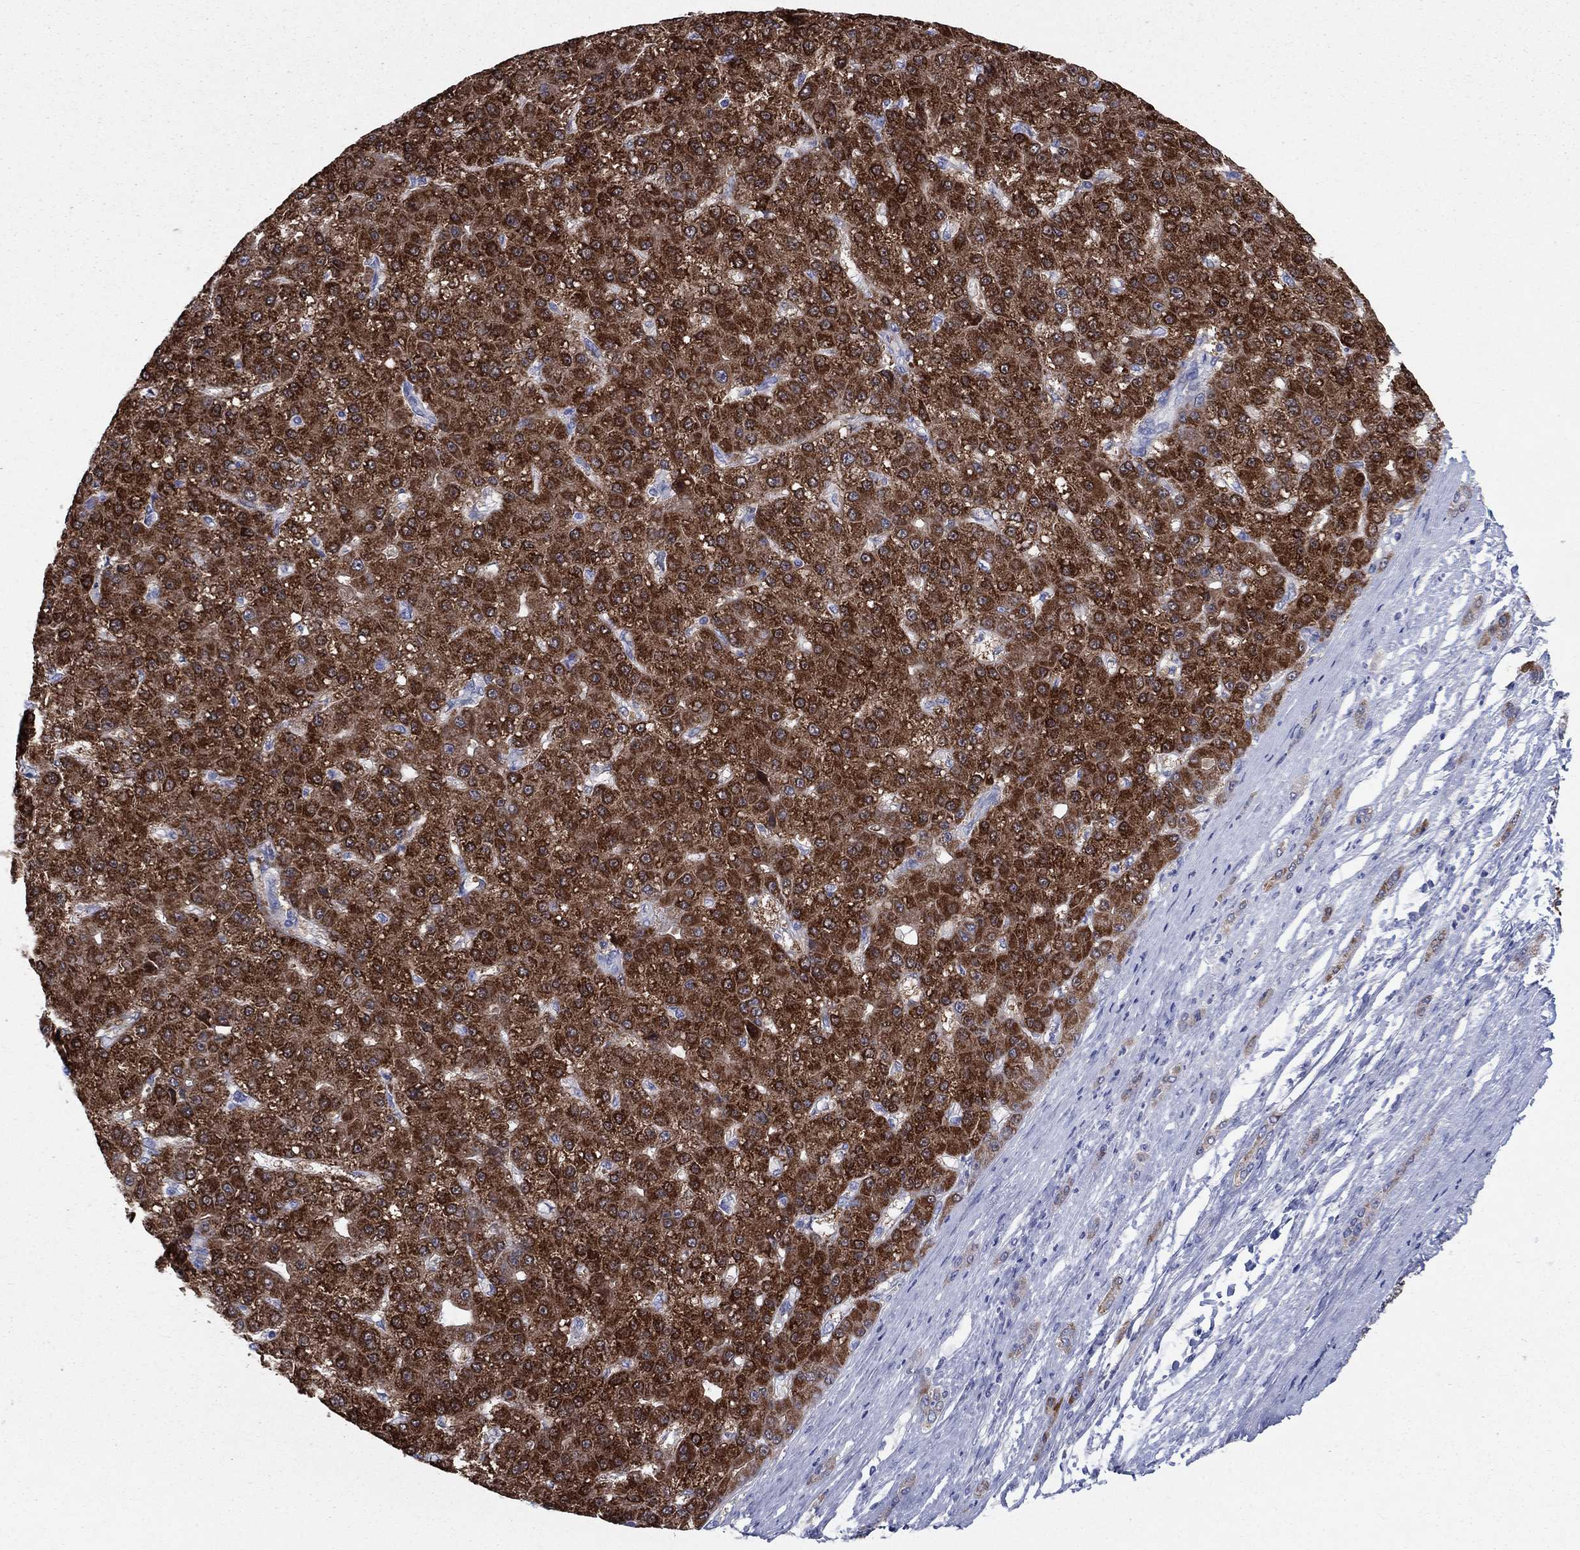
{"staining": {"intensity": "strong", "quantity": "25%-75%", "location": "cytoplasmic/membranous"}, "tissue": "liver cancer", "cell_type": "Tumor cells", "image_type": "cancer", "snomed": [{"axis": "morphology", "description": "Carcinoma, Hepatocellular, NOS"}, {"axis": "topography", "description": "Liver"}], "caption": "Strong cytoplasmic/membranous positivity for a protein is present in about 25%-75% of tumor cells of liver cancer (hepatocellular carcinoma) using IHC.", "gene": "GRHPR", "patient": {"sex": "male", "age": 67}}